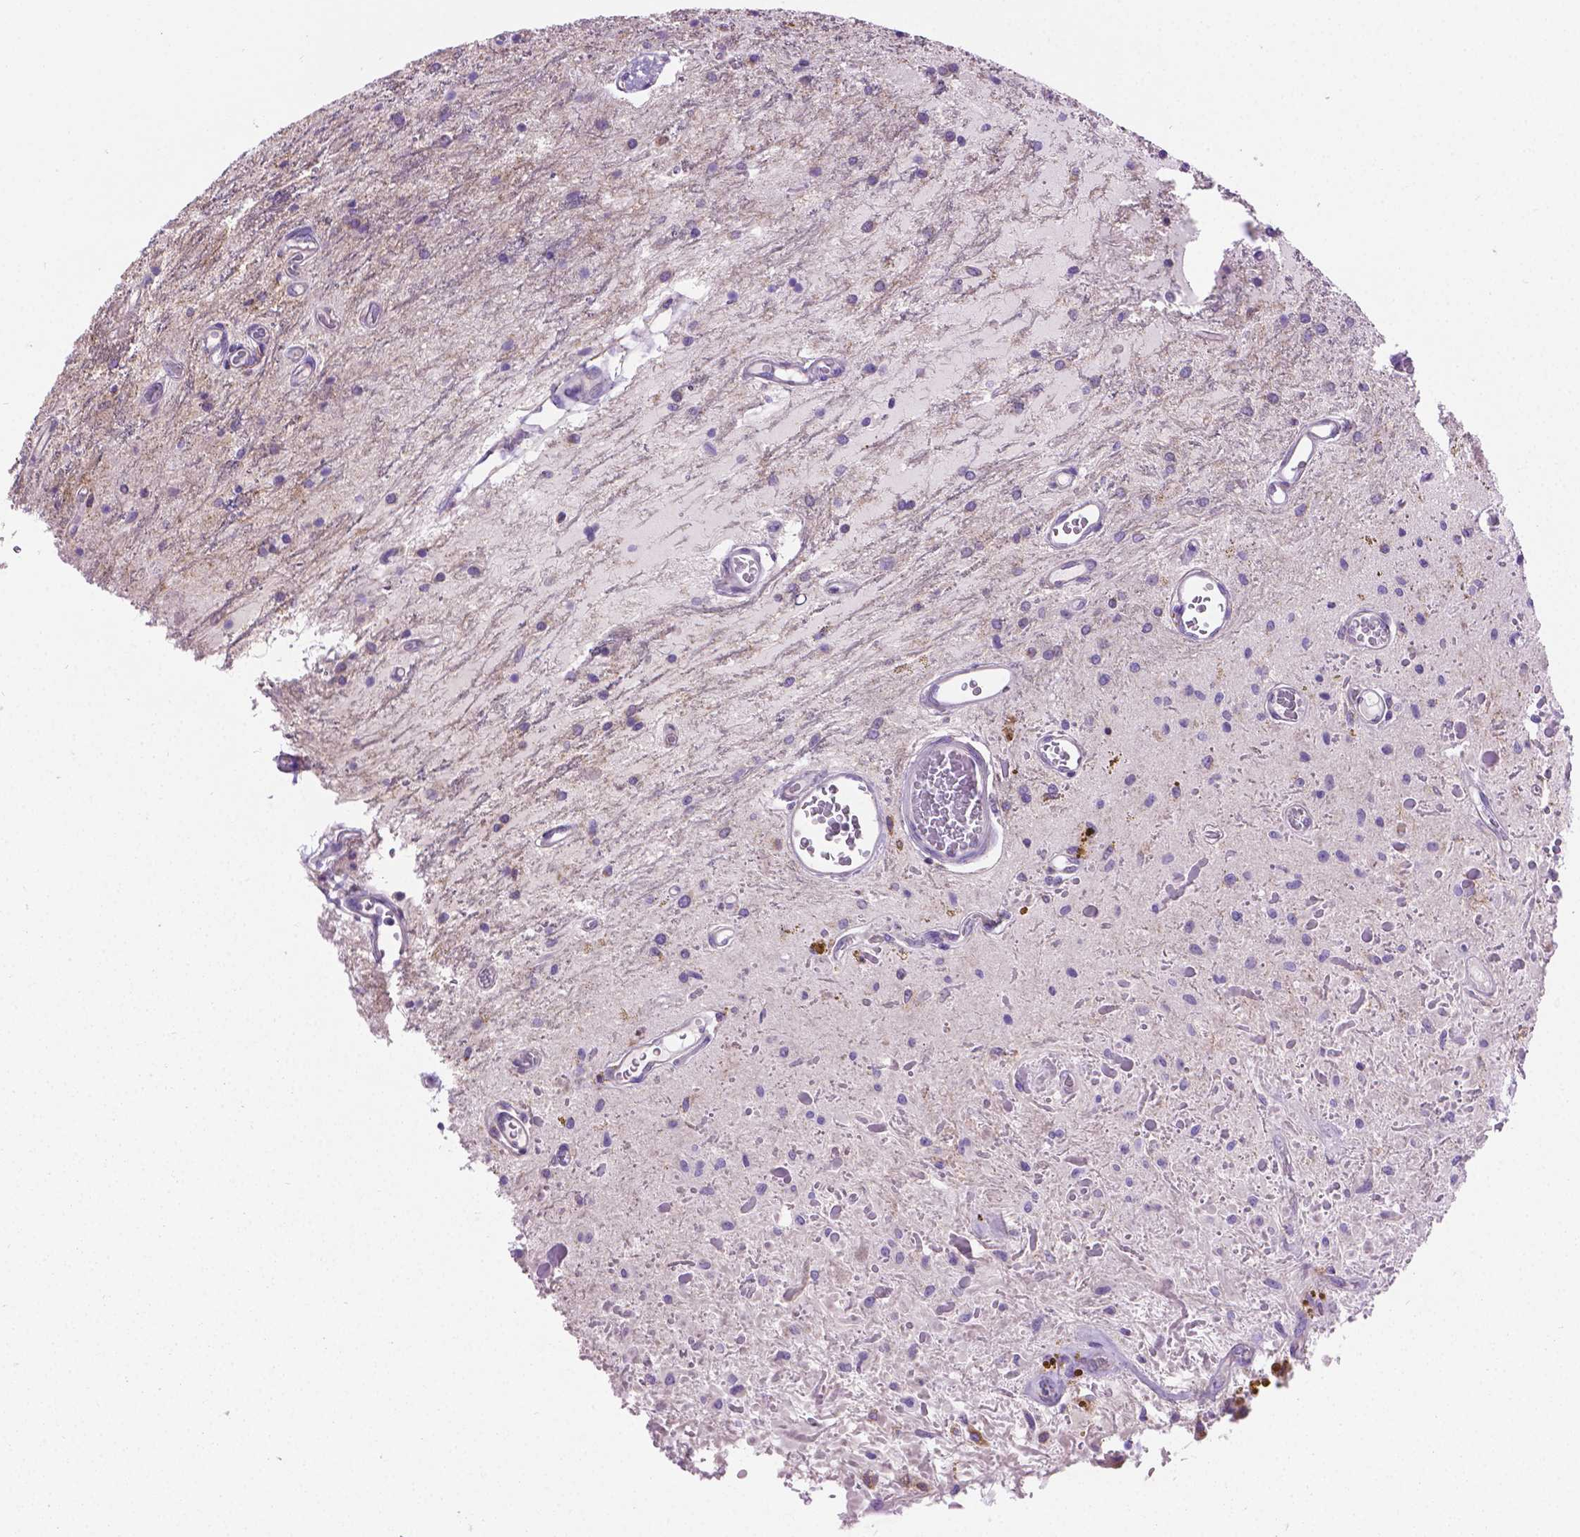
{"staining": {"intensity": "negative", "quantity": "none", "location": "none"}, "tissue": "glioma", "cell_type": "Tumor cells", "image_type": "cancer", "snomed": [{"axis": "morphology", "description": "Glioma, malignant, Low grade"}, {"axis": "topography", "description": "Cerebellum"}], "caption": "Malignant low-grade glioma was stained to show a protein in brown. There is no significant expression in tumor cells.", "gene": "CSPG5", "patient": {"sex": "female", "age": 14}}